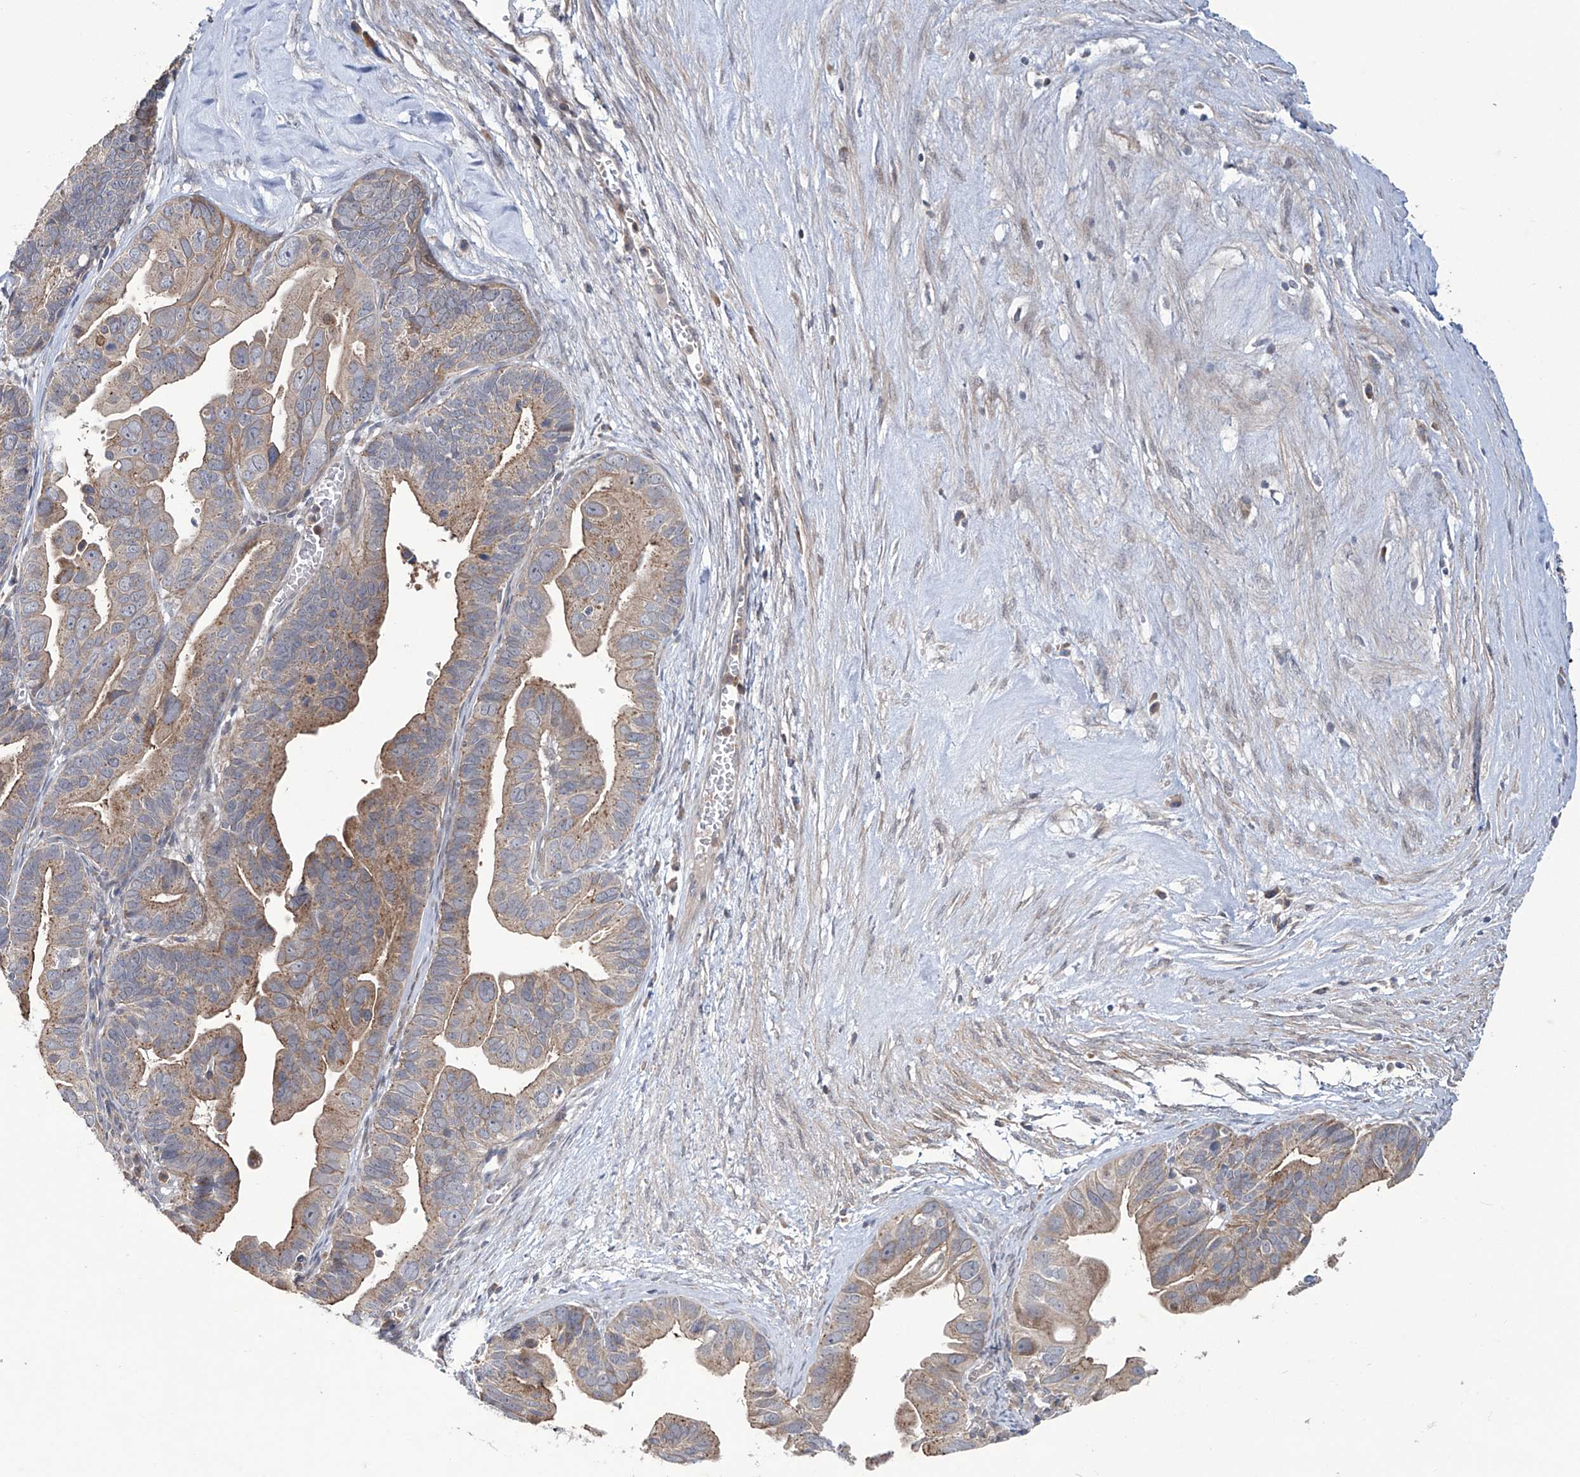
{"staining": {"intensity": "moderate", "quantity": ">75%", "location": "cytoplasmic/membranous"}, "tissue": "ovarian cancer", "cell_type": "Tumor cells", "image_type": "cancer", "snomed": [{"axis": "morphology", "description": "Cystadenocarcinoma, serous, NOS"}, {"axis": "topography", "description": "Ovary"}], "caption": "This micrograph exhibits immunohistochemistry (IHC) staining of ovarian serous cystadenocarcinoma, with medium moderate cytoplasmic/membranous expression in approximately >75% of tumor cells.", "gene": "TRIM60", "patient": {"sex": "female", "age": 56}}